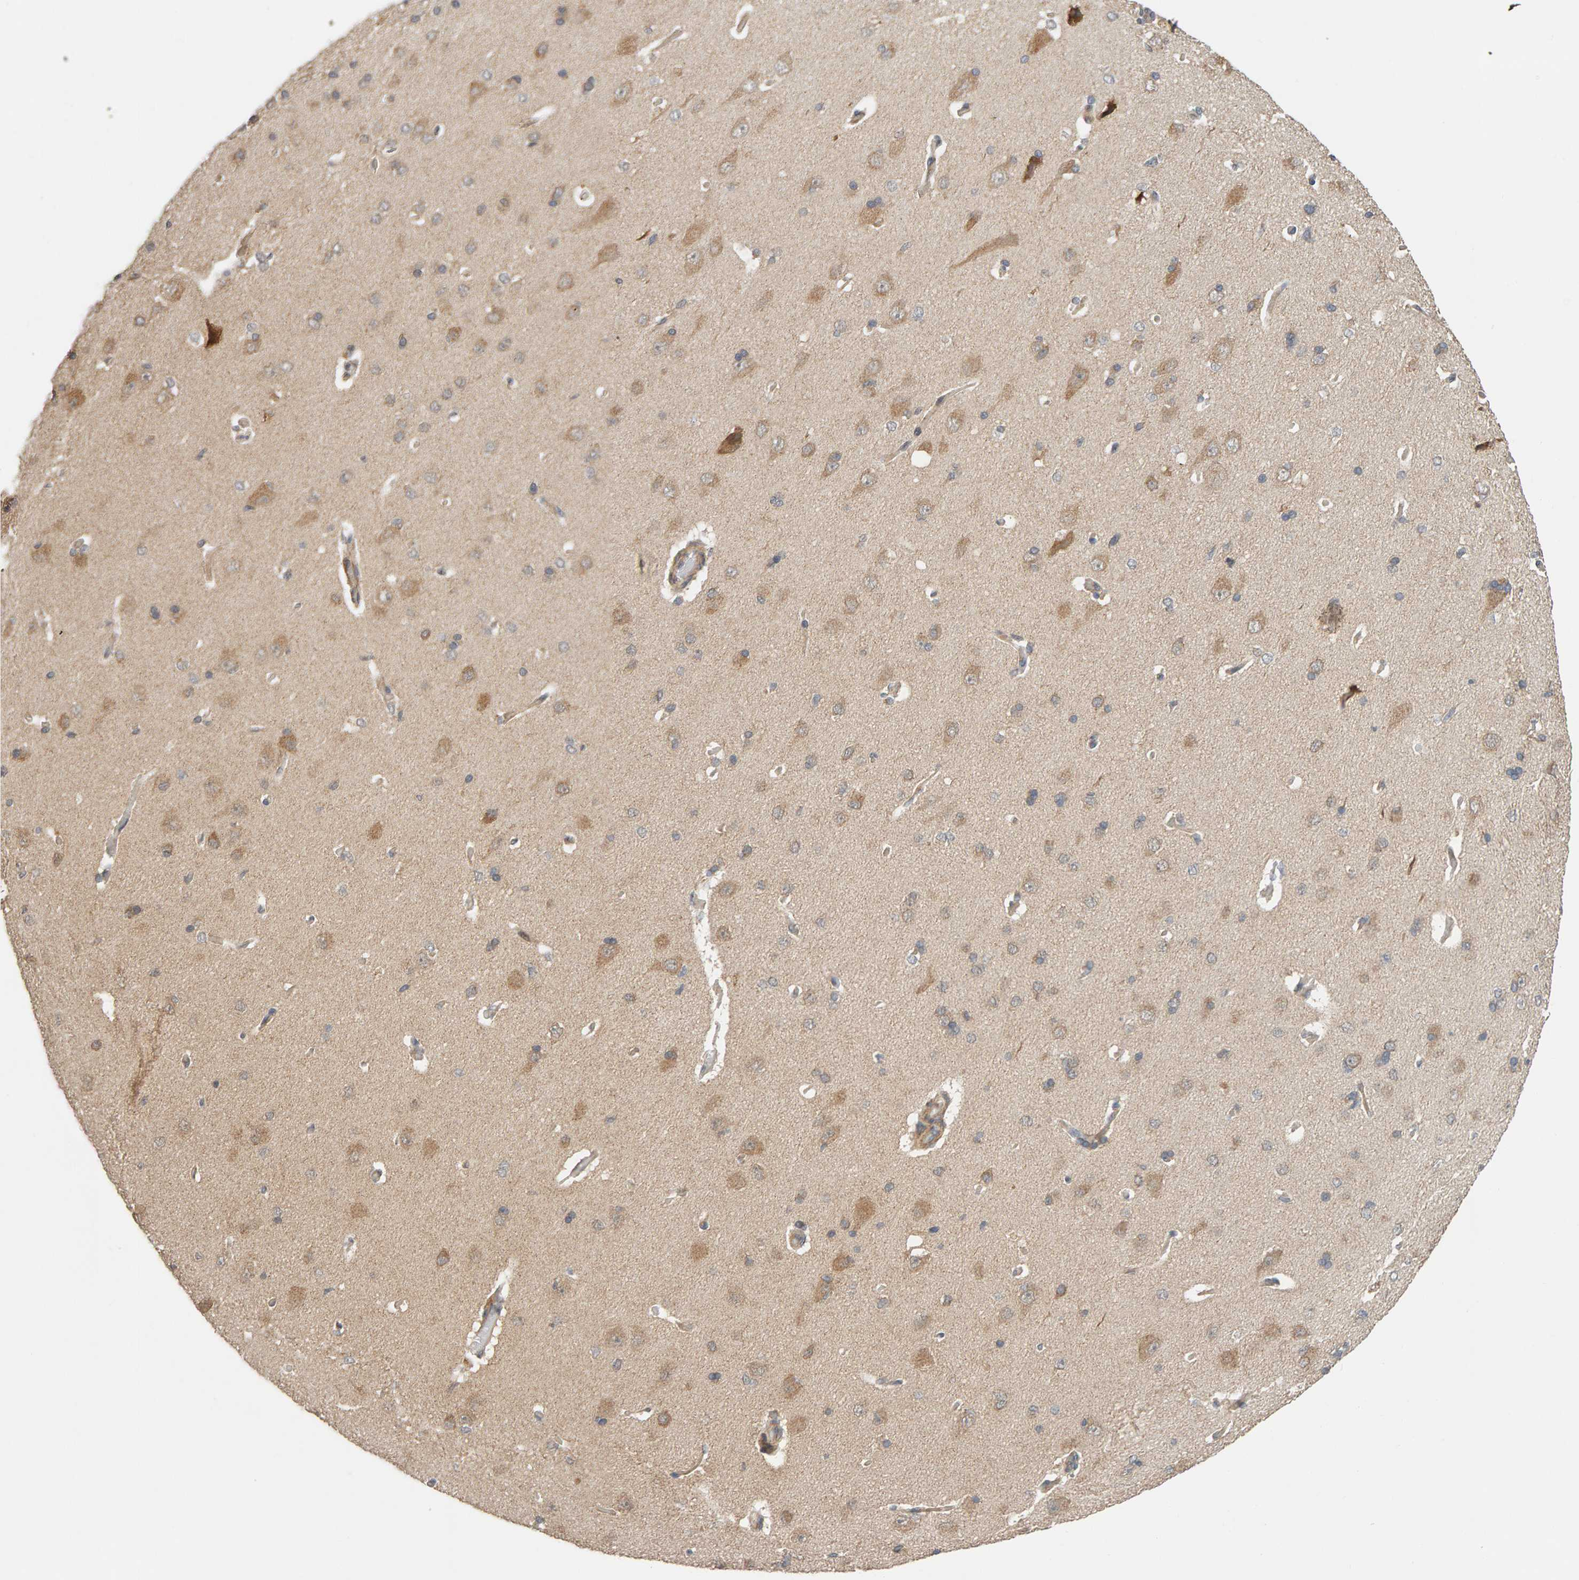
{"staining": {"intensity": "weak", "quantity": "<25%", "location": "cytoplasmic/membranous"}, "tissue": "cerebral cortex", "cell_type": "Endothelial cells", "image_type": "normal", "snomed": [{"axis": "morphology", "description": "Normal tissue, NOS"}, {"axis": "topography", "description": "Cerebral cortex"}], "caption": "Immunohistochemistry (IHC) image of normal cerebral cortex stained for a protein (brown), which reveals no expression in endothelial cells. (DAB IHC, high magnification).", "gene": "DNAJC7", "patient": {"sex": "male", "age": 62}}